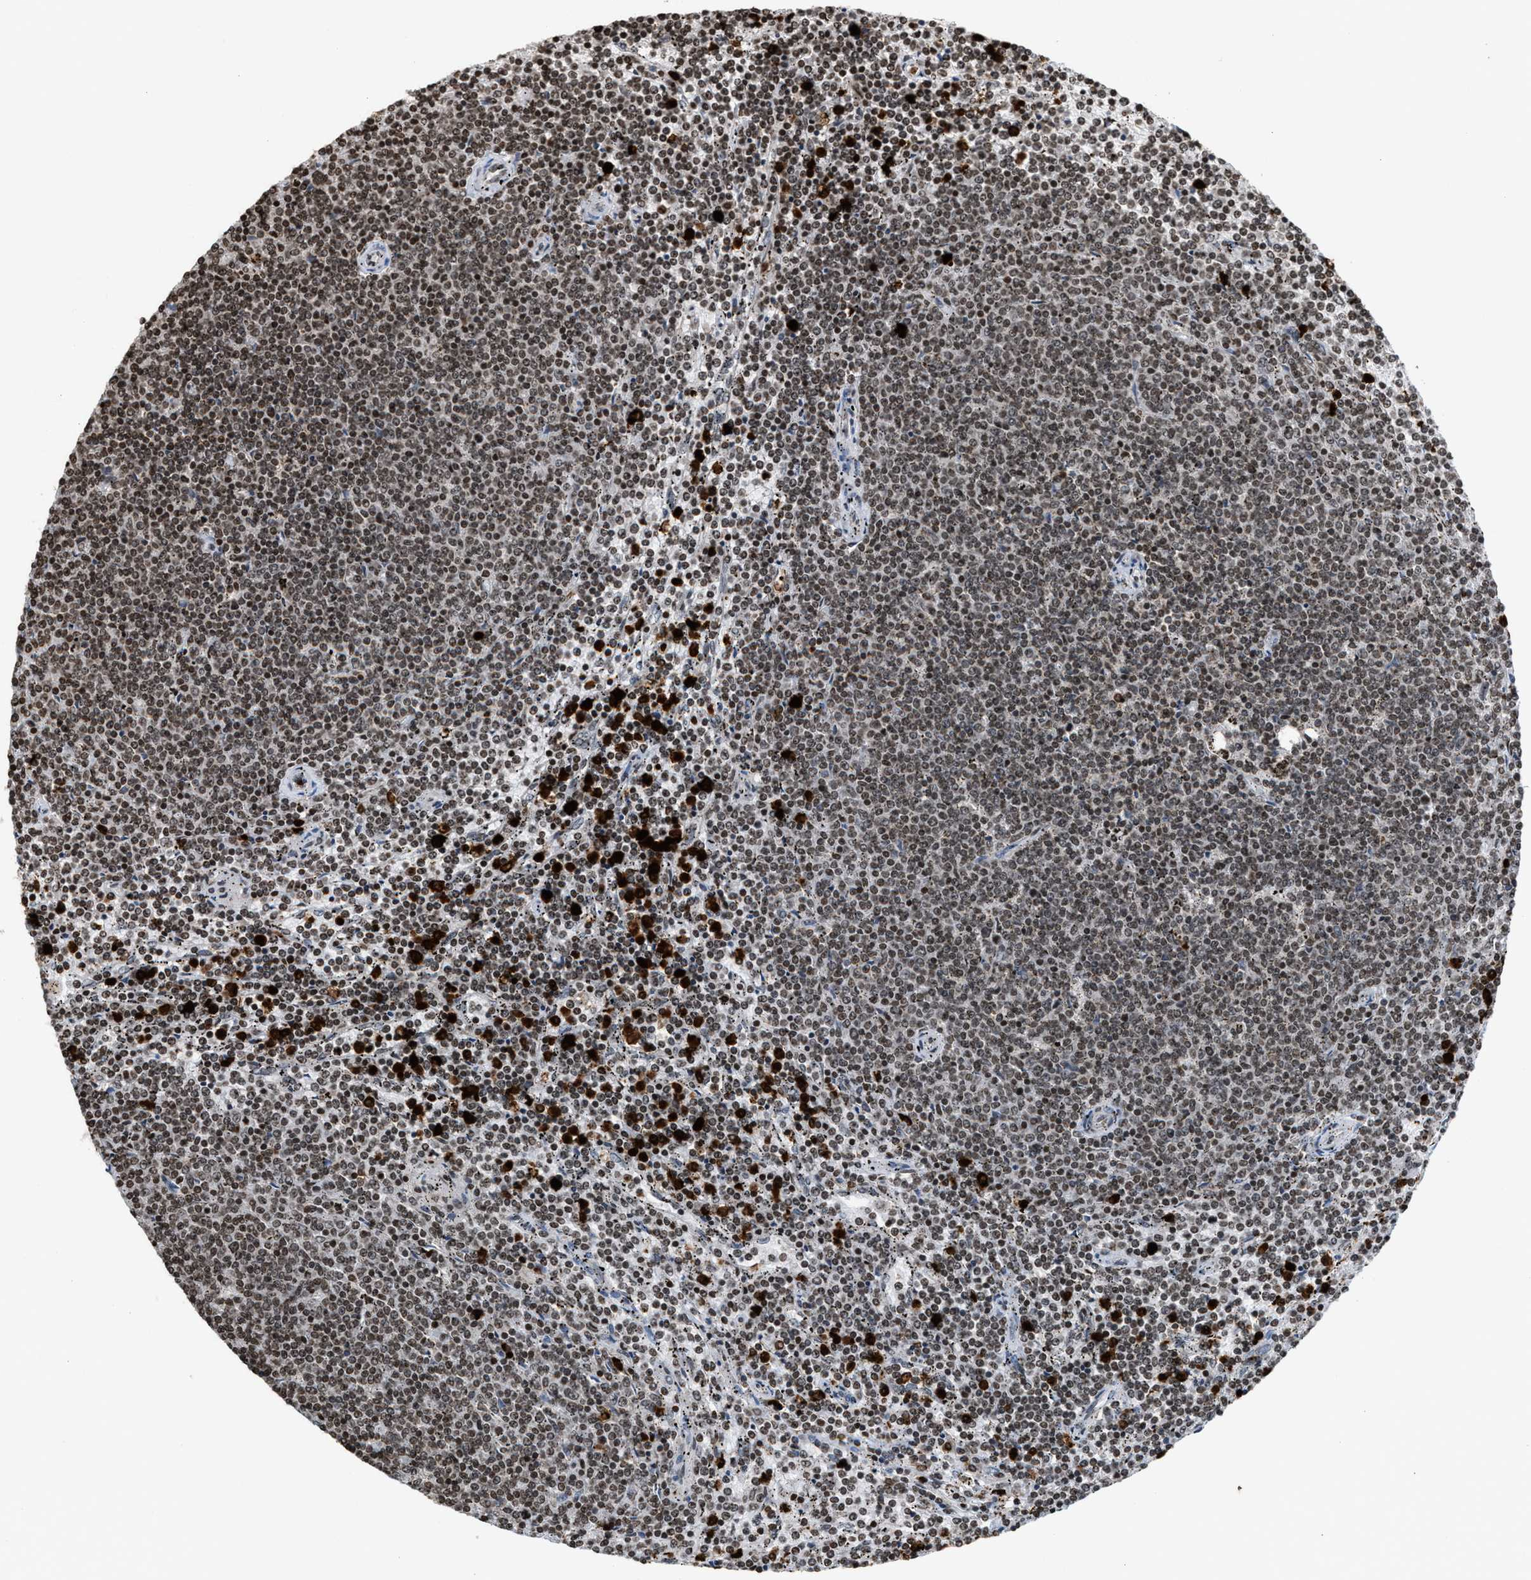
{"staining": {"intensity": "weak", "quantity": ">75%", "location": "nuclear"}, "tissue": "lymphoma", "cell_type": "Tumor cells", "image_type": "cancer", "snomed": [{"axis": "morphology", "description": "Malignant lymphoma, non-Hodgkin's type, Low grade"}, {"axis": "topography", "description": "Spleen"}], "caption": "Immunohistochemistry (IHC) image of lymphoma stained for a protein (brown), which shows low levels of weak nuclear staining in about >75% of tumor cells.", "gene": "PRUNE2", "patient": {"sex": "female", "age": 50}}